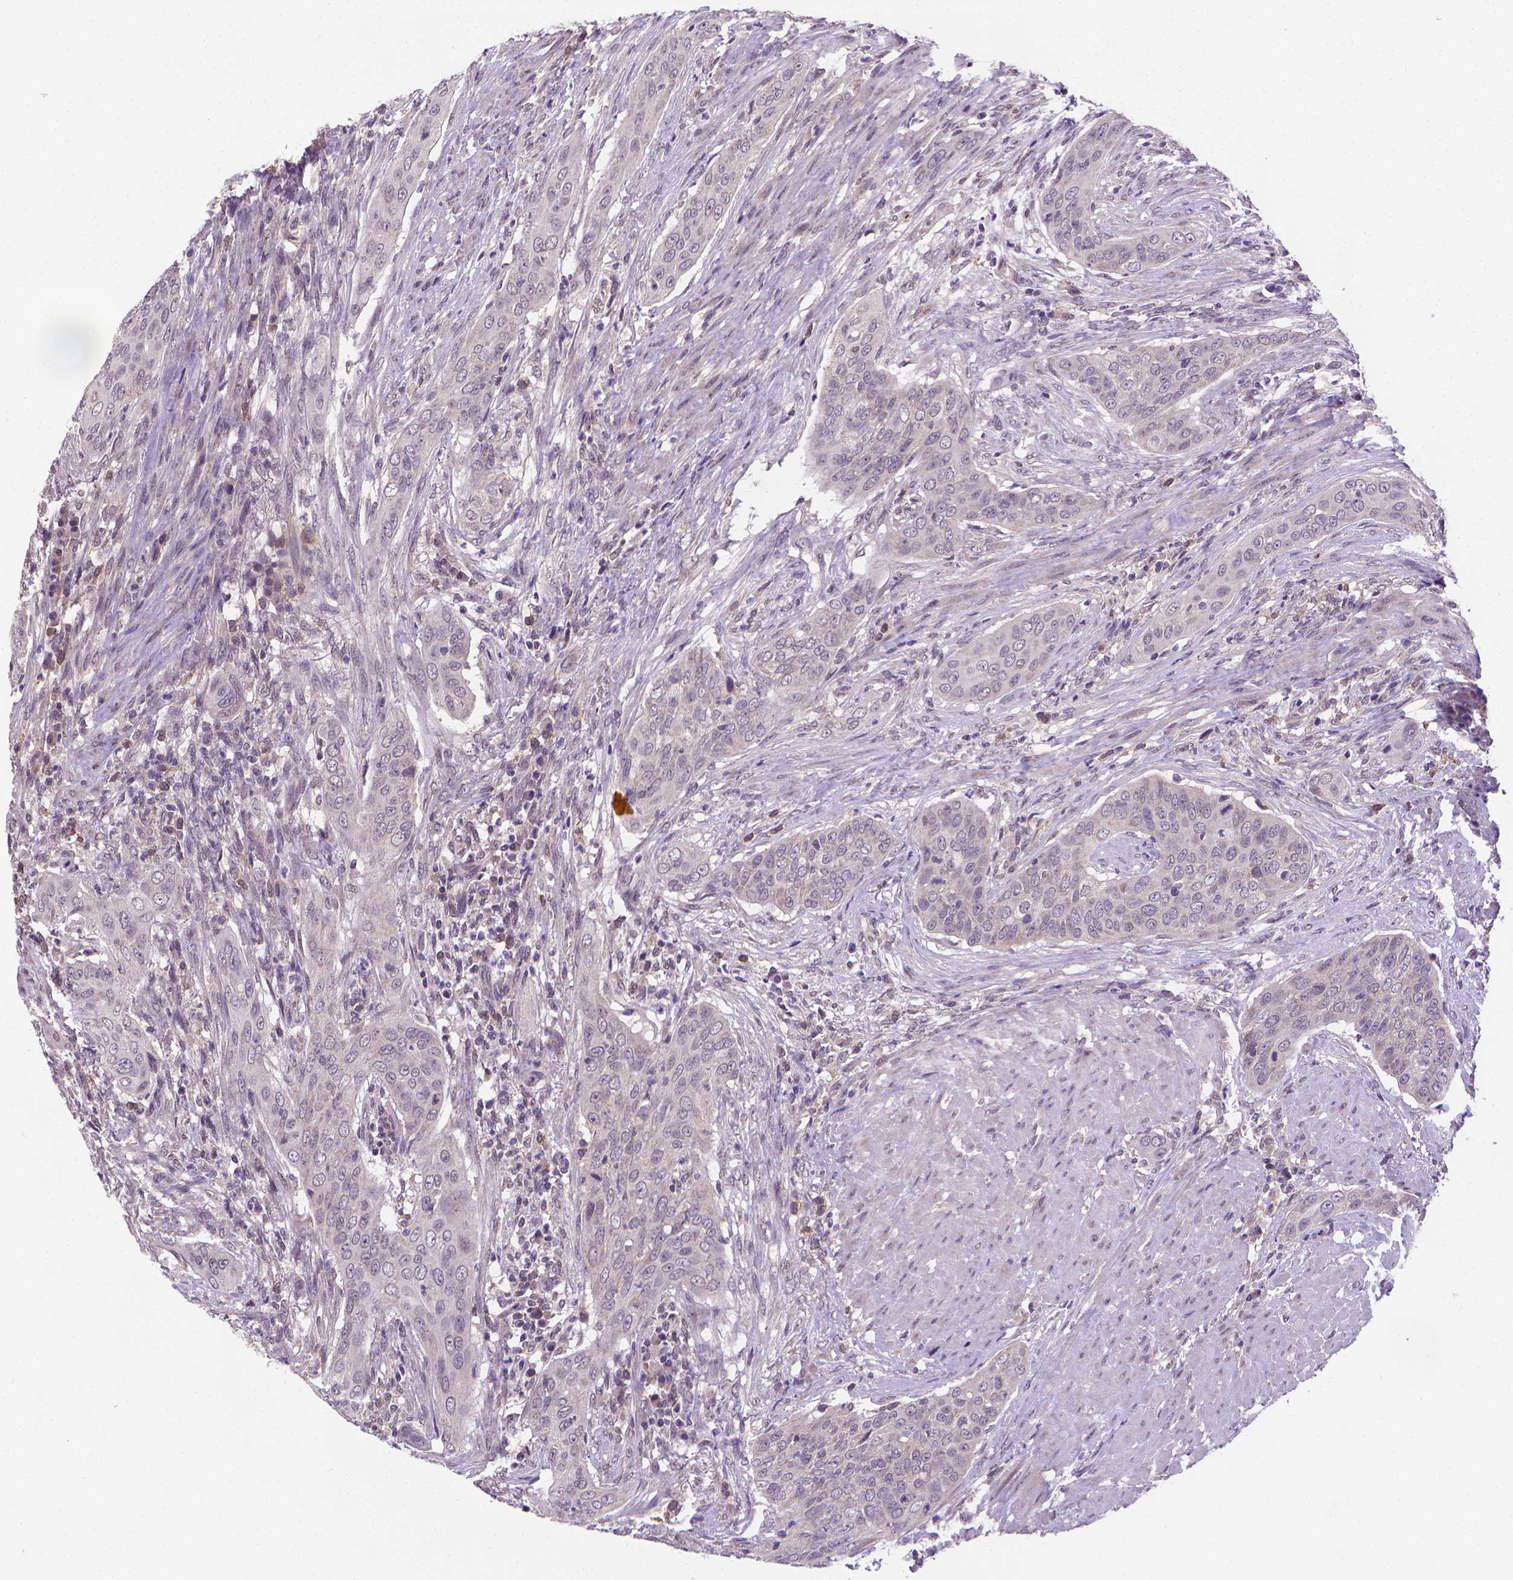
{"staining": {"intensity": "negative", "quantity": "none", "location": "none"}, "tissue": "urothelial cancer", "cell_type": "Tumor cells", "image_type": "cancer", "snomed": [{"axis": "morphology", "description": "Urothelial carcinoma, High grade"}, {"axis": "topography", "description": "Urinary bladder"}], "caption": "Image shows no significant protein positivity in tumor cells of urothelial carcinoma (high-grade). Nuclei are stained in blue.", "gene": "GPR63", "patient": {"sex": "male", "age": 82}}